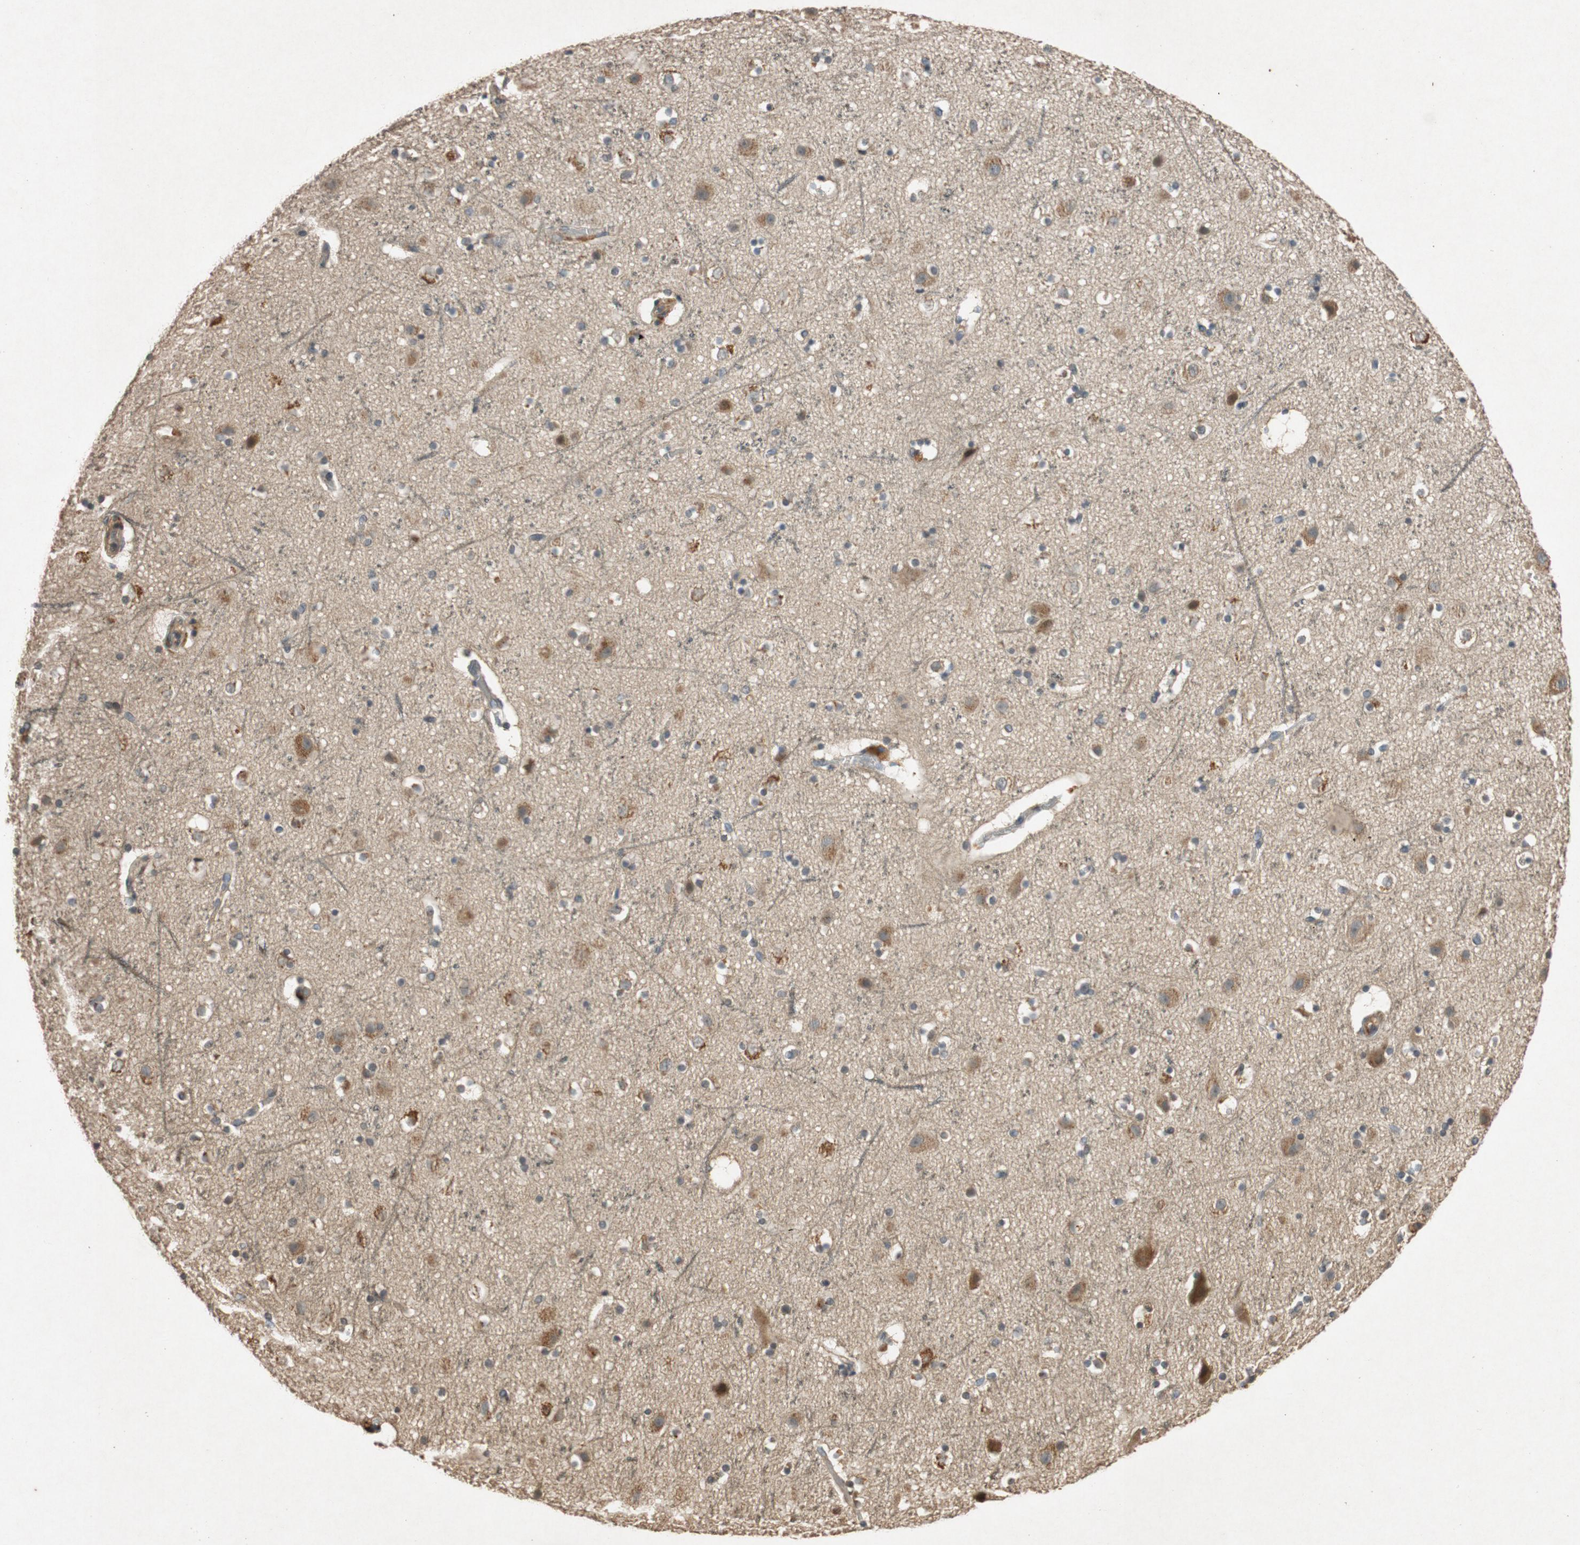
{"staining": {"intensity": "weak", "quantity": "25%-75%", "location": "cytoplasmic/membranous"}, "tissue": "cerebral cortex", "cell_type": "Endothelial cells", "image_type": "normal", "snomed": [{"axis": "morphology", "description": "Normal tissue, NOS"}, {"axis": "topography", "description": "Cerebral cortex"}], "caption": "Immunohistochemistry (IHC) micrograph of benign cerebral cortex stained for a protein (brown), which demonstrates low levels of weak cytoplasmic/membranous staining in about 25%-75% of endothelial cells.", "gene": "ATP2C1", "patient": {"sex": "male", "age": 45}}